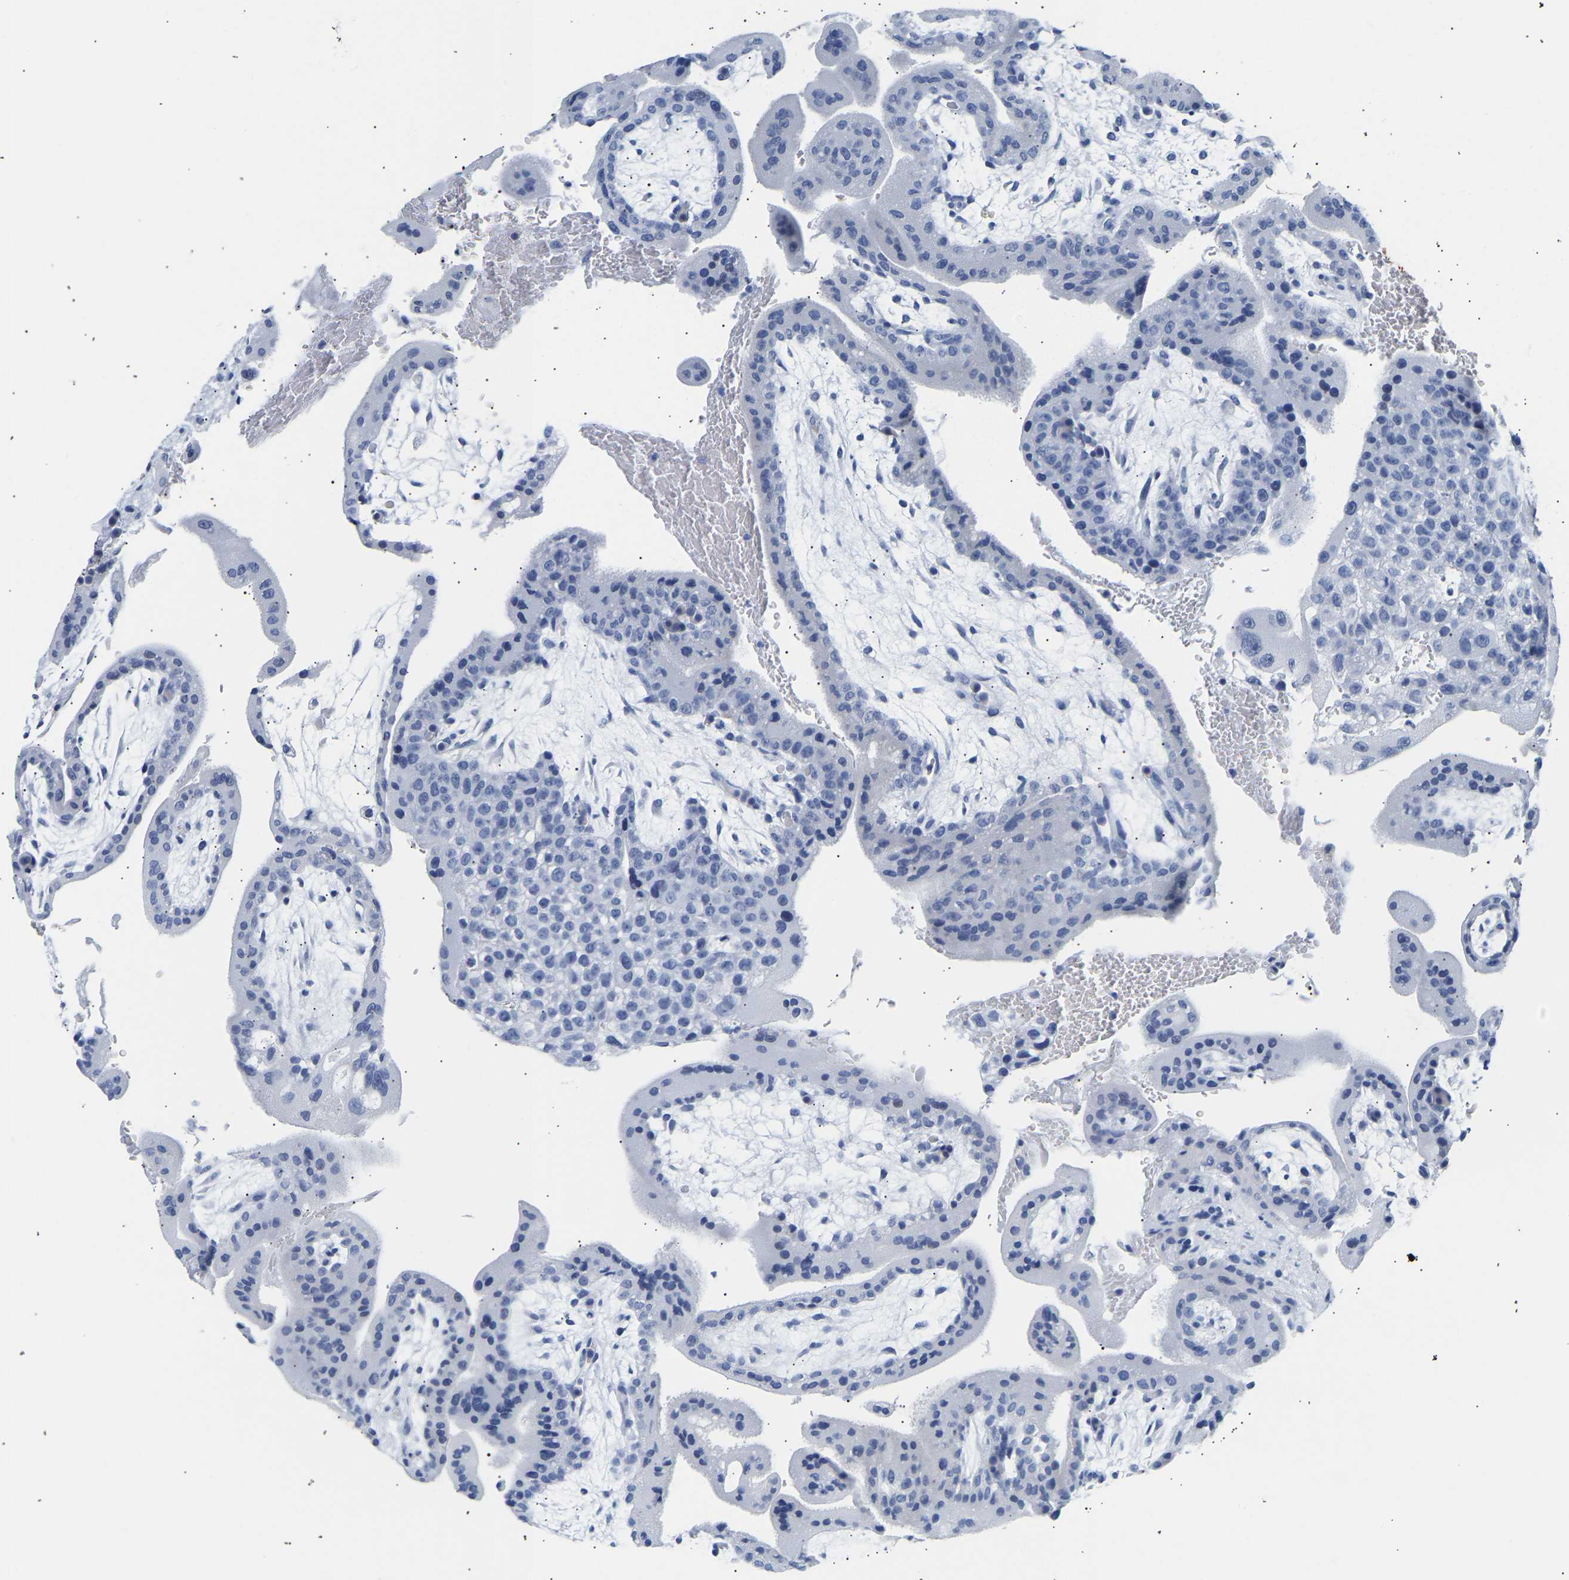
{"staining": {"intensity": "negative", "quantity": "none", "location": "none"}, "tissue": "placenta", "cell_type": "Decidual cells", "image_type": "normal", "snomed": [{"axis": "morphology", "description": "Normal tissue, NOS"}, {"axis": "topography", "description": "Placenta"}], "caption": "This is an immunohistochemistry (IHC) micrograph of unremarkable human placenta. There is no expression in decidual cells.", "gene": "SPINK2", "patient": {"sex": "female", "age": 35}}